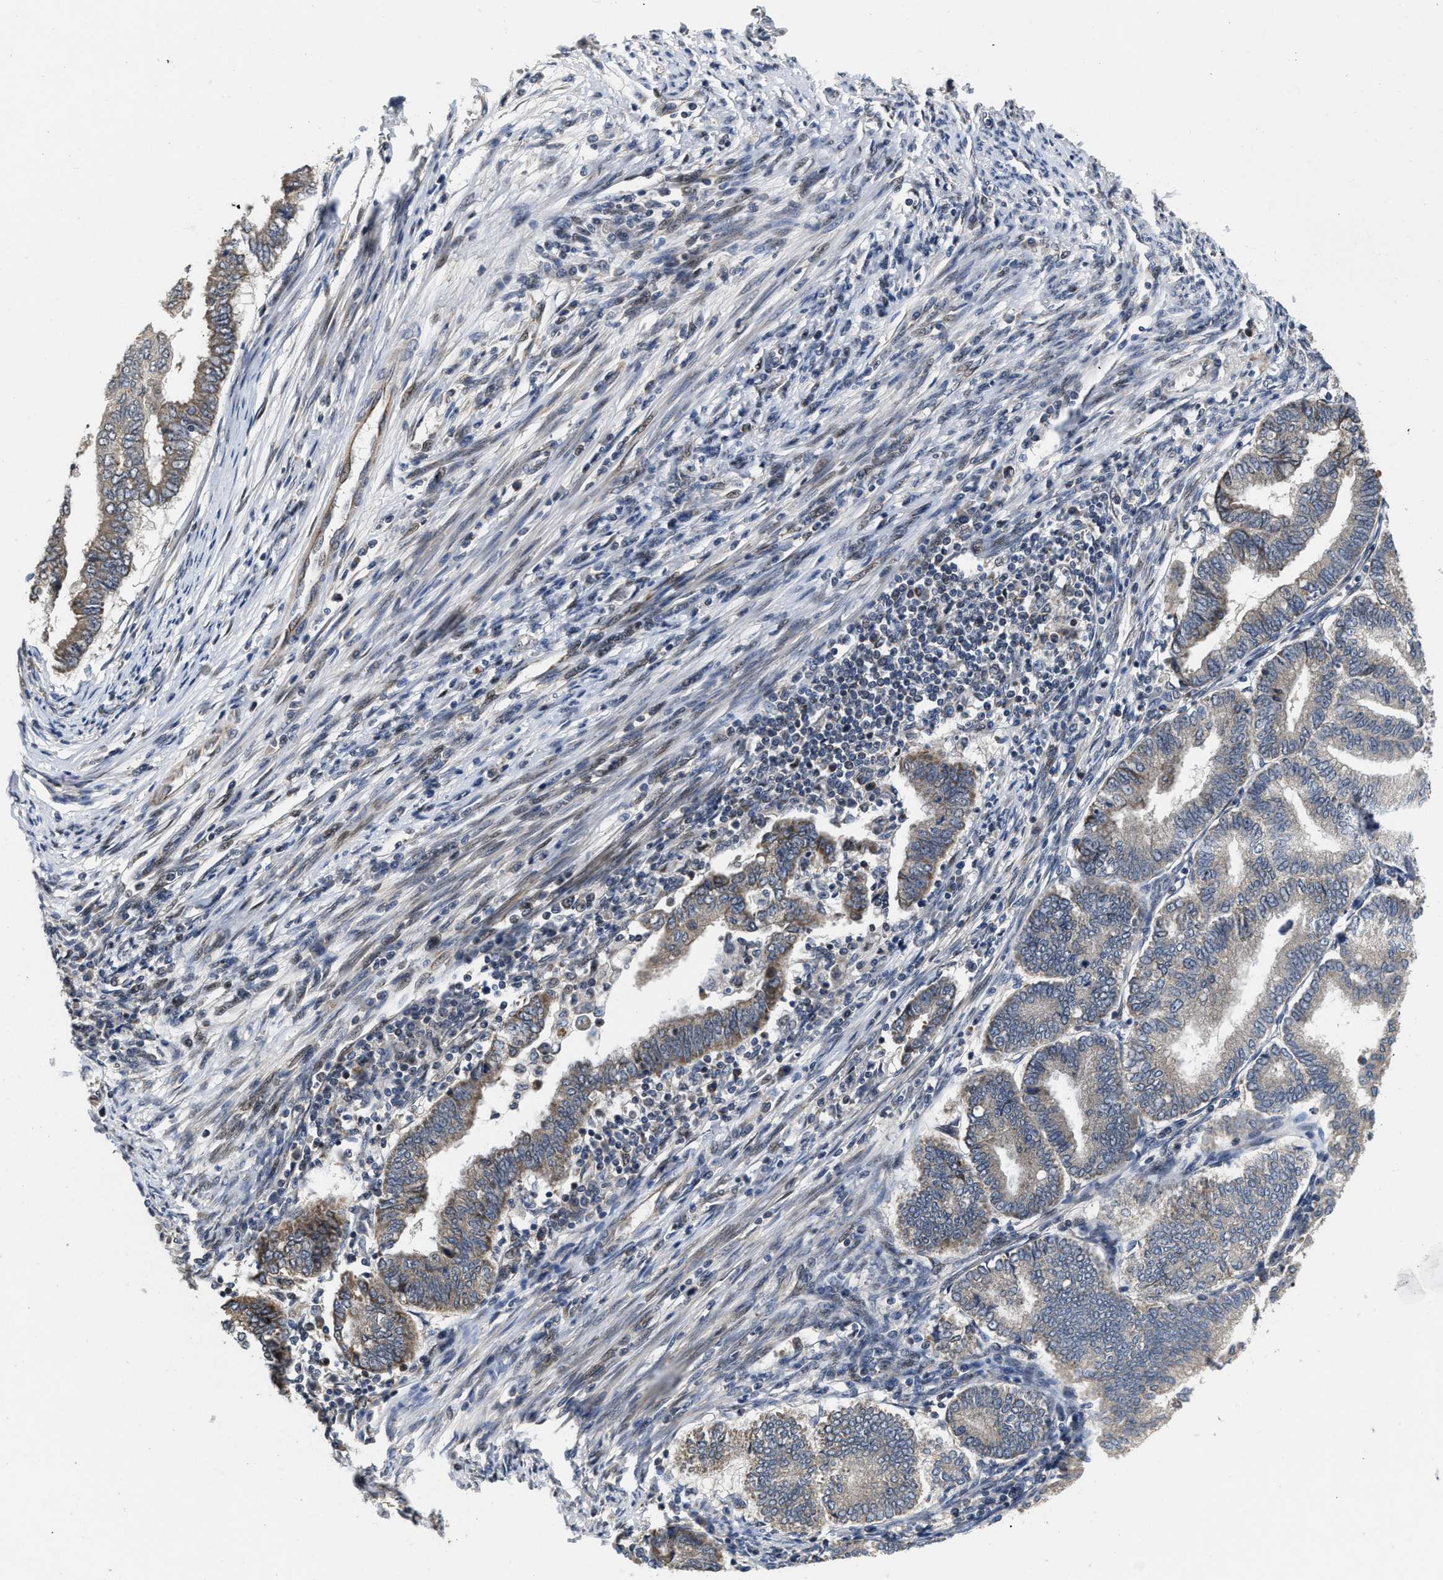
{"staining": {"intensity": "weak", "quantity": "<25%", "location": "cytoplasmic/membranous"}, "tissue": "endometrial cancer", "cell_type": "Tumor cells", "image_type": "cancer", "snomed": [{"axis": "morphology", "description": "Polyp, NOS"}, {"axis": "morphology", "description": "Adenocarcinoma, NOS"}, {"axis": "morphology", "description": "Adenoma, NOS"}, {"axis": "topography", "description": "Endometrium"}], "caption": "High power microscopy histopathology image of an IHC histopathology image of endometrial cancer (polyp), revealing no significant staining in tumor cells. (DAB immunohistochemistry with hematoxylin counter stain).", "gene": "SCYL2", "patient": {"sex": "female", "age": 79}}